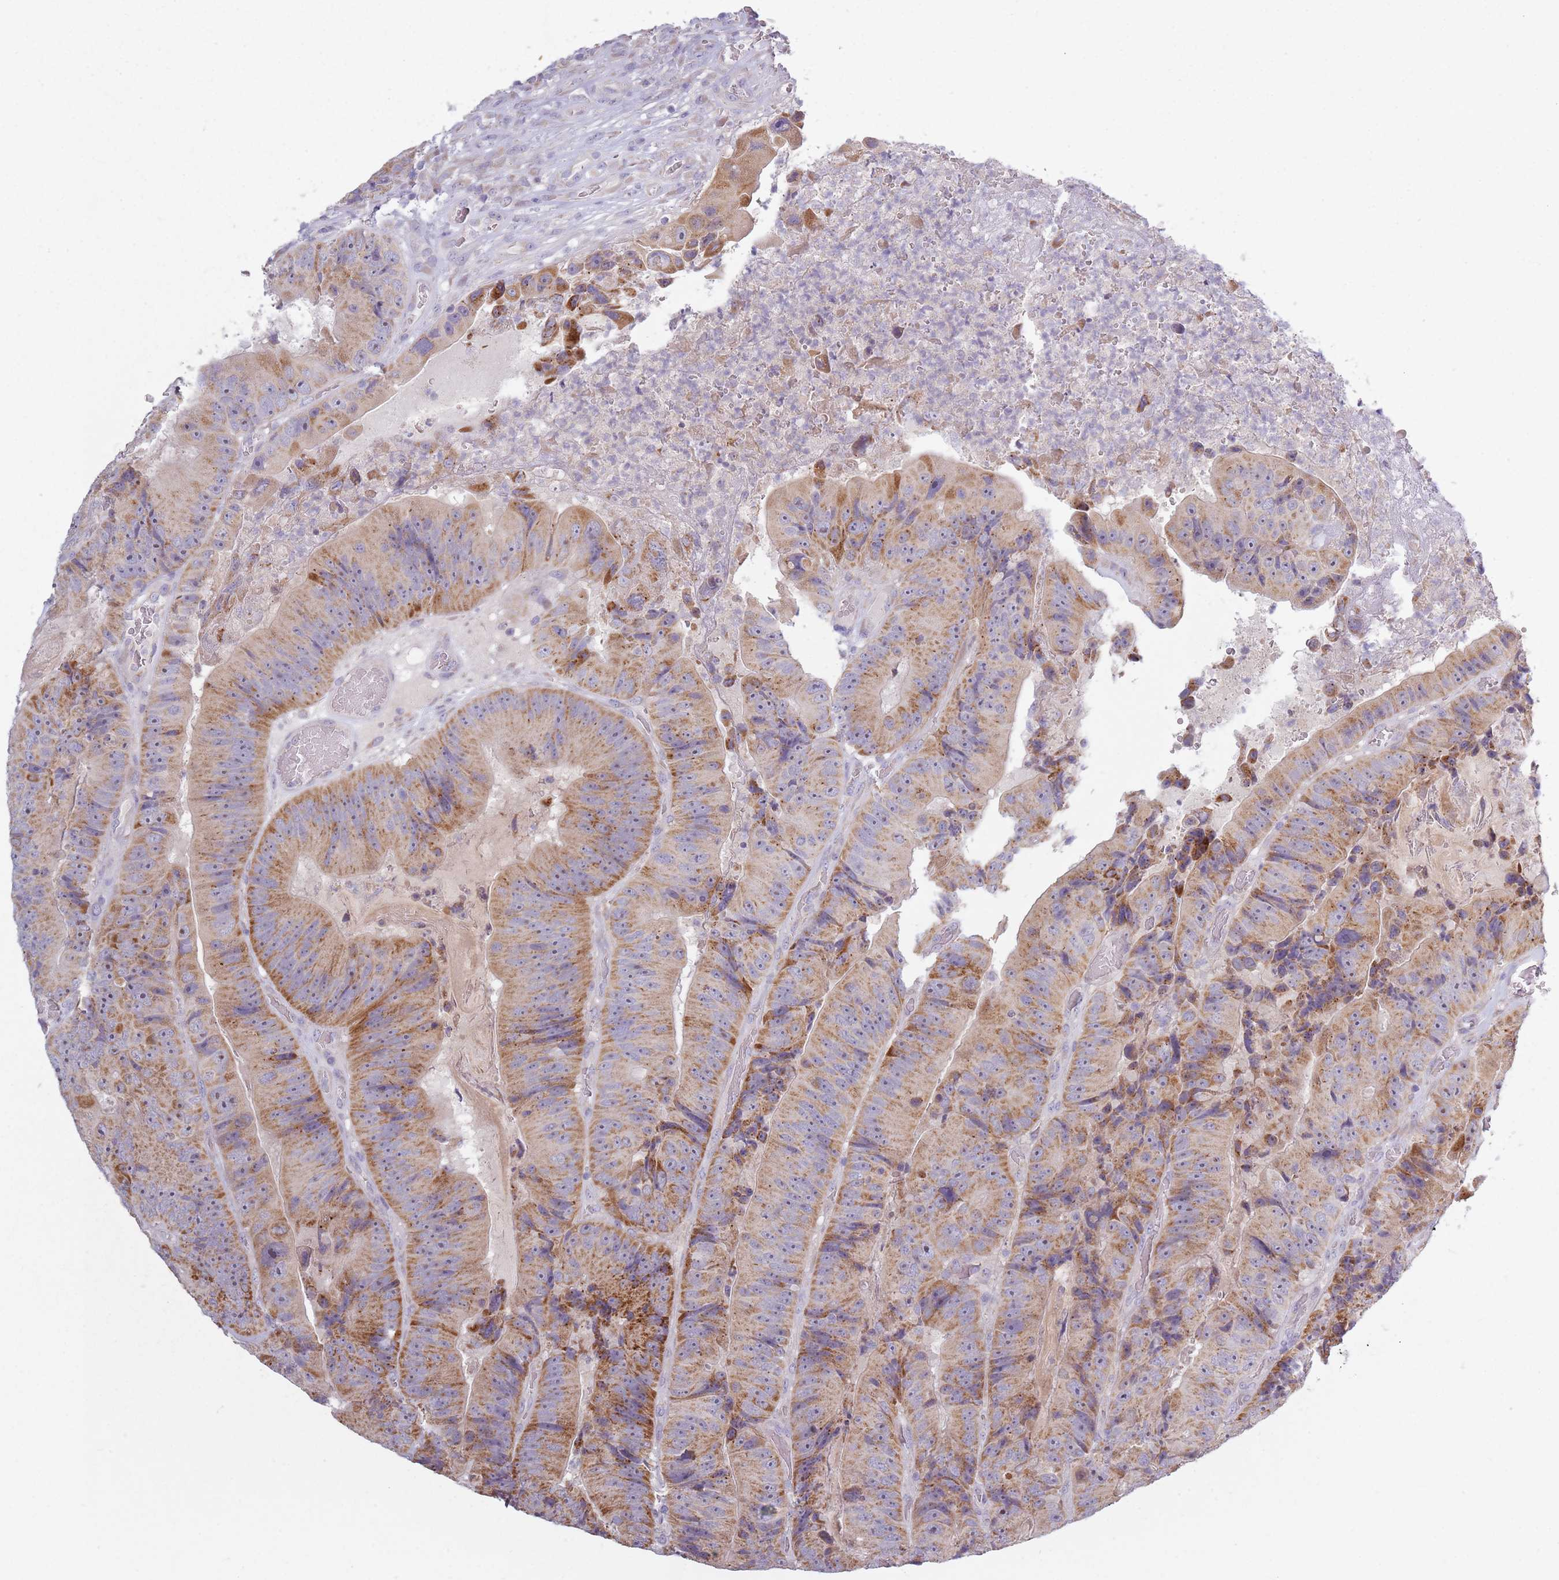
{"staining": {"intensity": "strong", "quantity": "25%-75%", "location": "cytoplasmic/membranous"}, "tissue": "colorectal cancer", "cell_type": "Tumor cells", "image_type": "cancer", "snomed": [{"axis": "morphology", "description": "Adenocarcinoma, NOS"}, {"axis": "topography", "description": "Colon"}], "caption": "A brown stain highlights strong cytoplasmic/membranous staining of a protein in colorectal adenocarcinoma tumor cells.", "gene": "COQ5", "patient": {"sex": "female", "age": 86}}